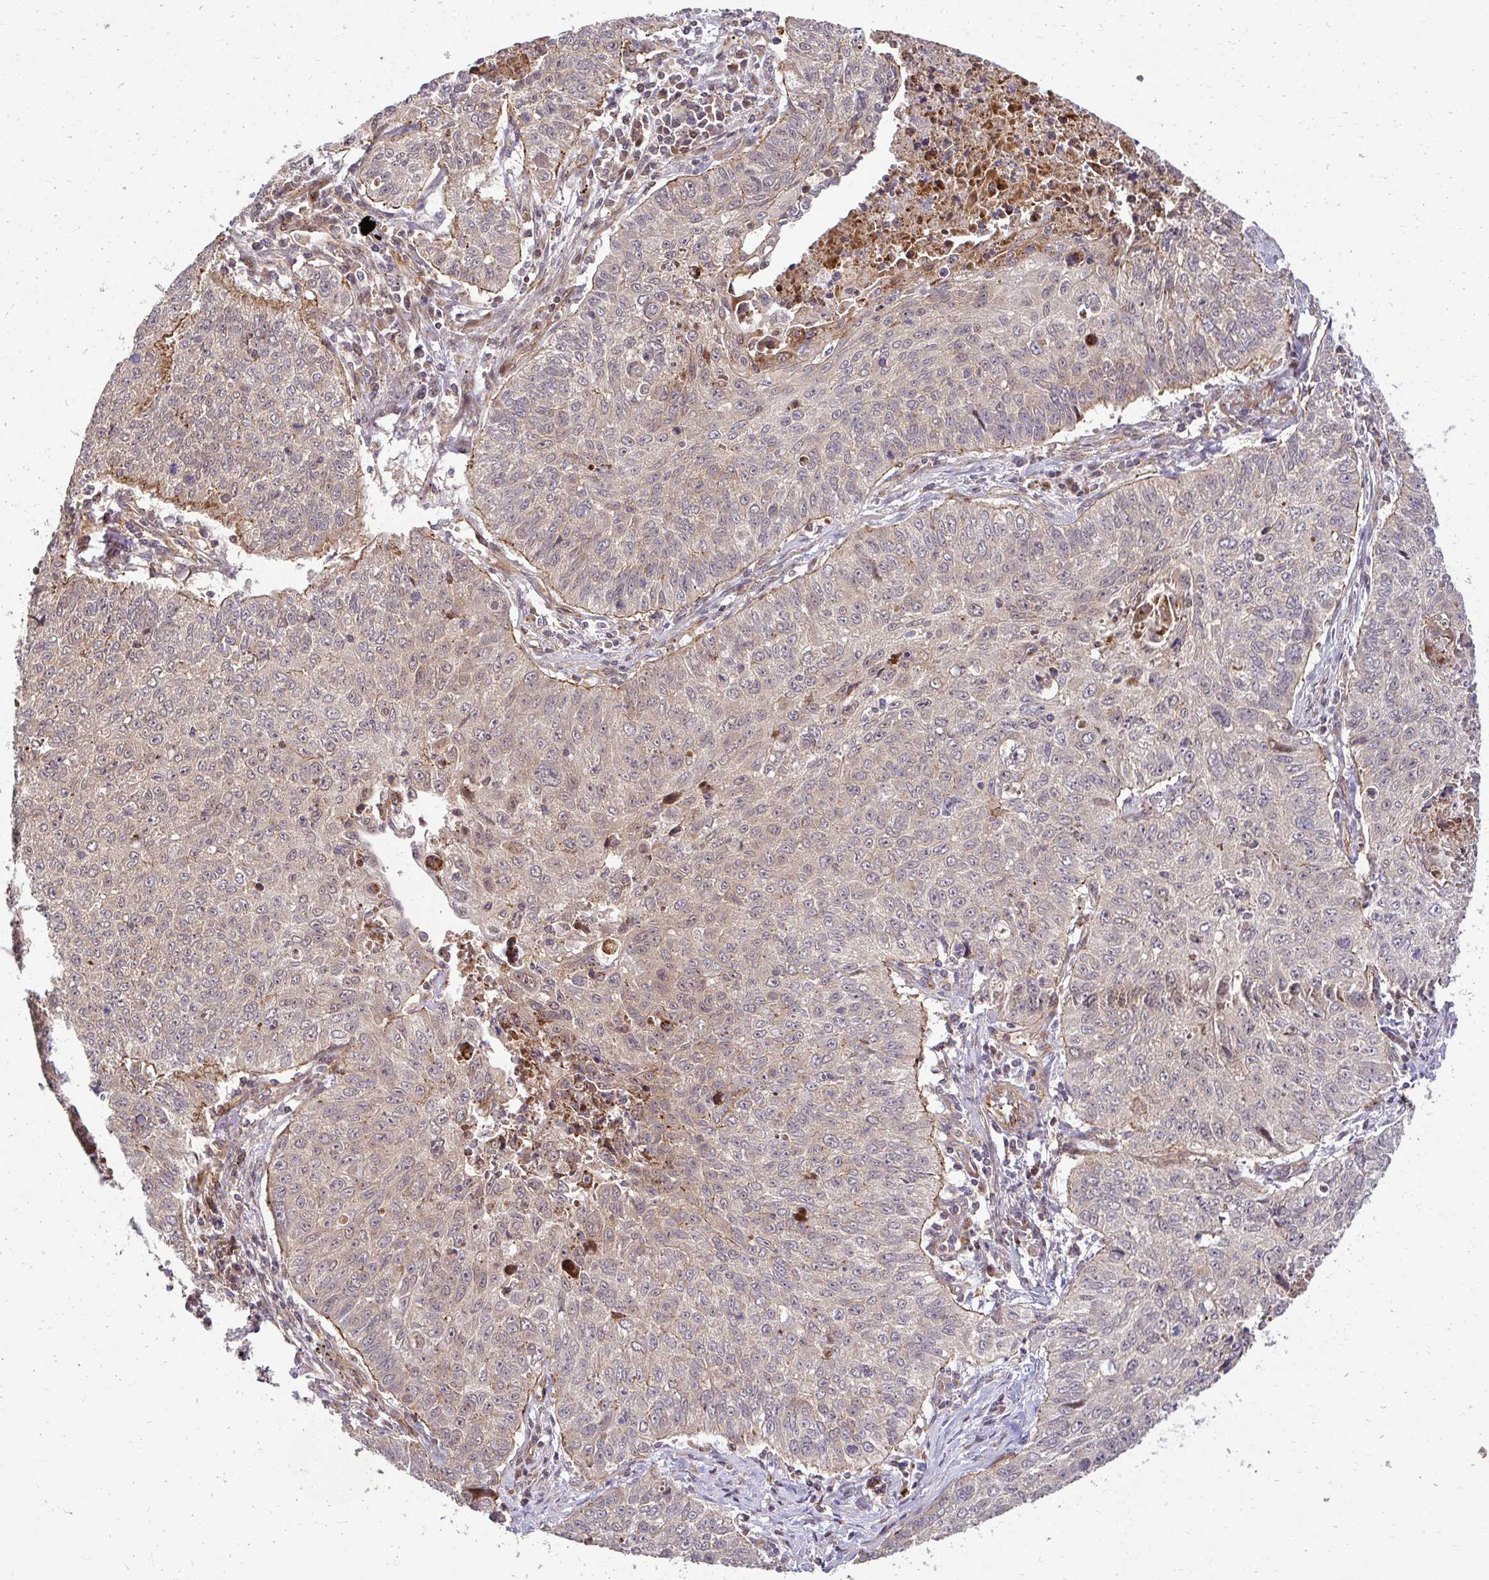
{"staining": {"intensity": "weak", "quantity": "<25%", "location": "cytoplasmic/membranous"}, "tissue": "lung cancer", "cell_type": "Tumor cells", "image_type": "cancer", "snomed": [{"axis": "morphology", "description": "Normal morphology"}, {"axis": "morphology", "description": "Aneuploidy"}, {"axis": "morphology", "description": "Squamous cell carcinoma, NOS"}, {"axis": "topography", "description": "Lymph node"}, {"axis": "topography", "description": "Lung"}], "caption": "High magnification brightfield microscopy of lung cancer (squamous cell carcinoma) stained with DAB (3,3'-diaminobenzidine) (brown) and counterstained with hematoxylin (blue): tumor cells show no significant staining.", "gene": "PSMA4", "patient": {"sex": "female", "age": 76}}